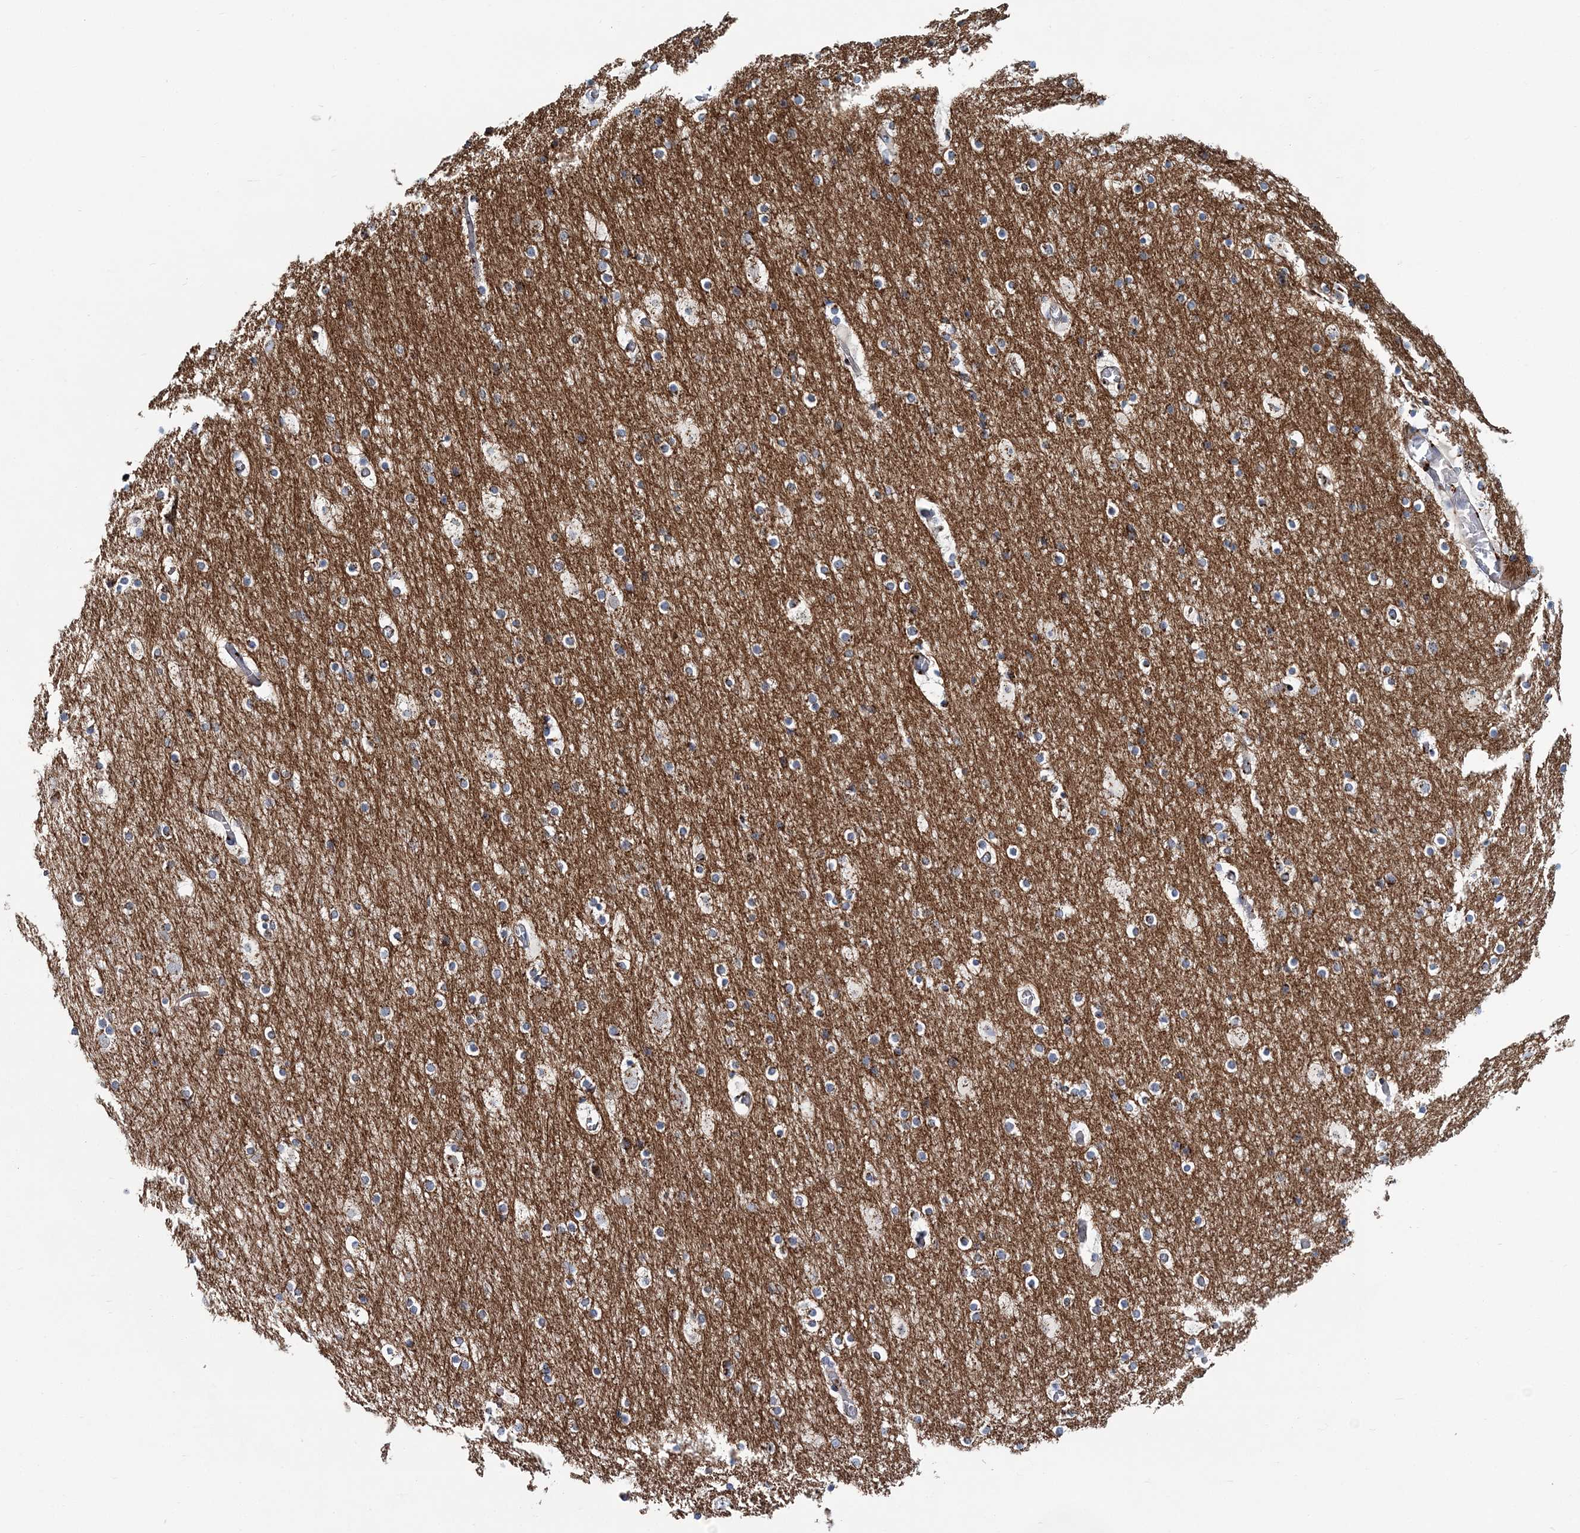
{"staining": {"intensity": "moderate", "quantity": "<25%", "location": "cytoplasmic/membranous"}, "tissue": "cerebral cortex", "cell_type": "Endothelial cells", "image_type": "normal", "snomed": [{"axis": "morphology", "description": "Normal tissue, NOS"}, {"axis": "topography", "description": "Cerebral cortex"}], "caption": "Protein analysis of benign cerebral cortex displays moderate cytoplasmic/membranous expression in approximately <25% of endothelial cells. (DAB (3,3'-diaminobenzidine) IHC, brown staining for protein, blue staining for nuclei).", "gene": "MAN1A2", "patient": {"sex": "male", "age": 57}}